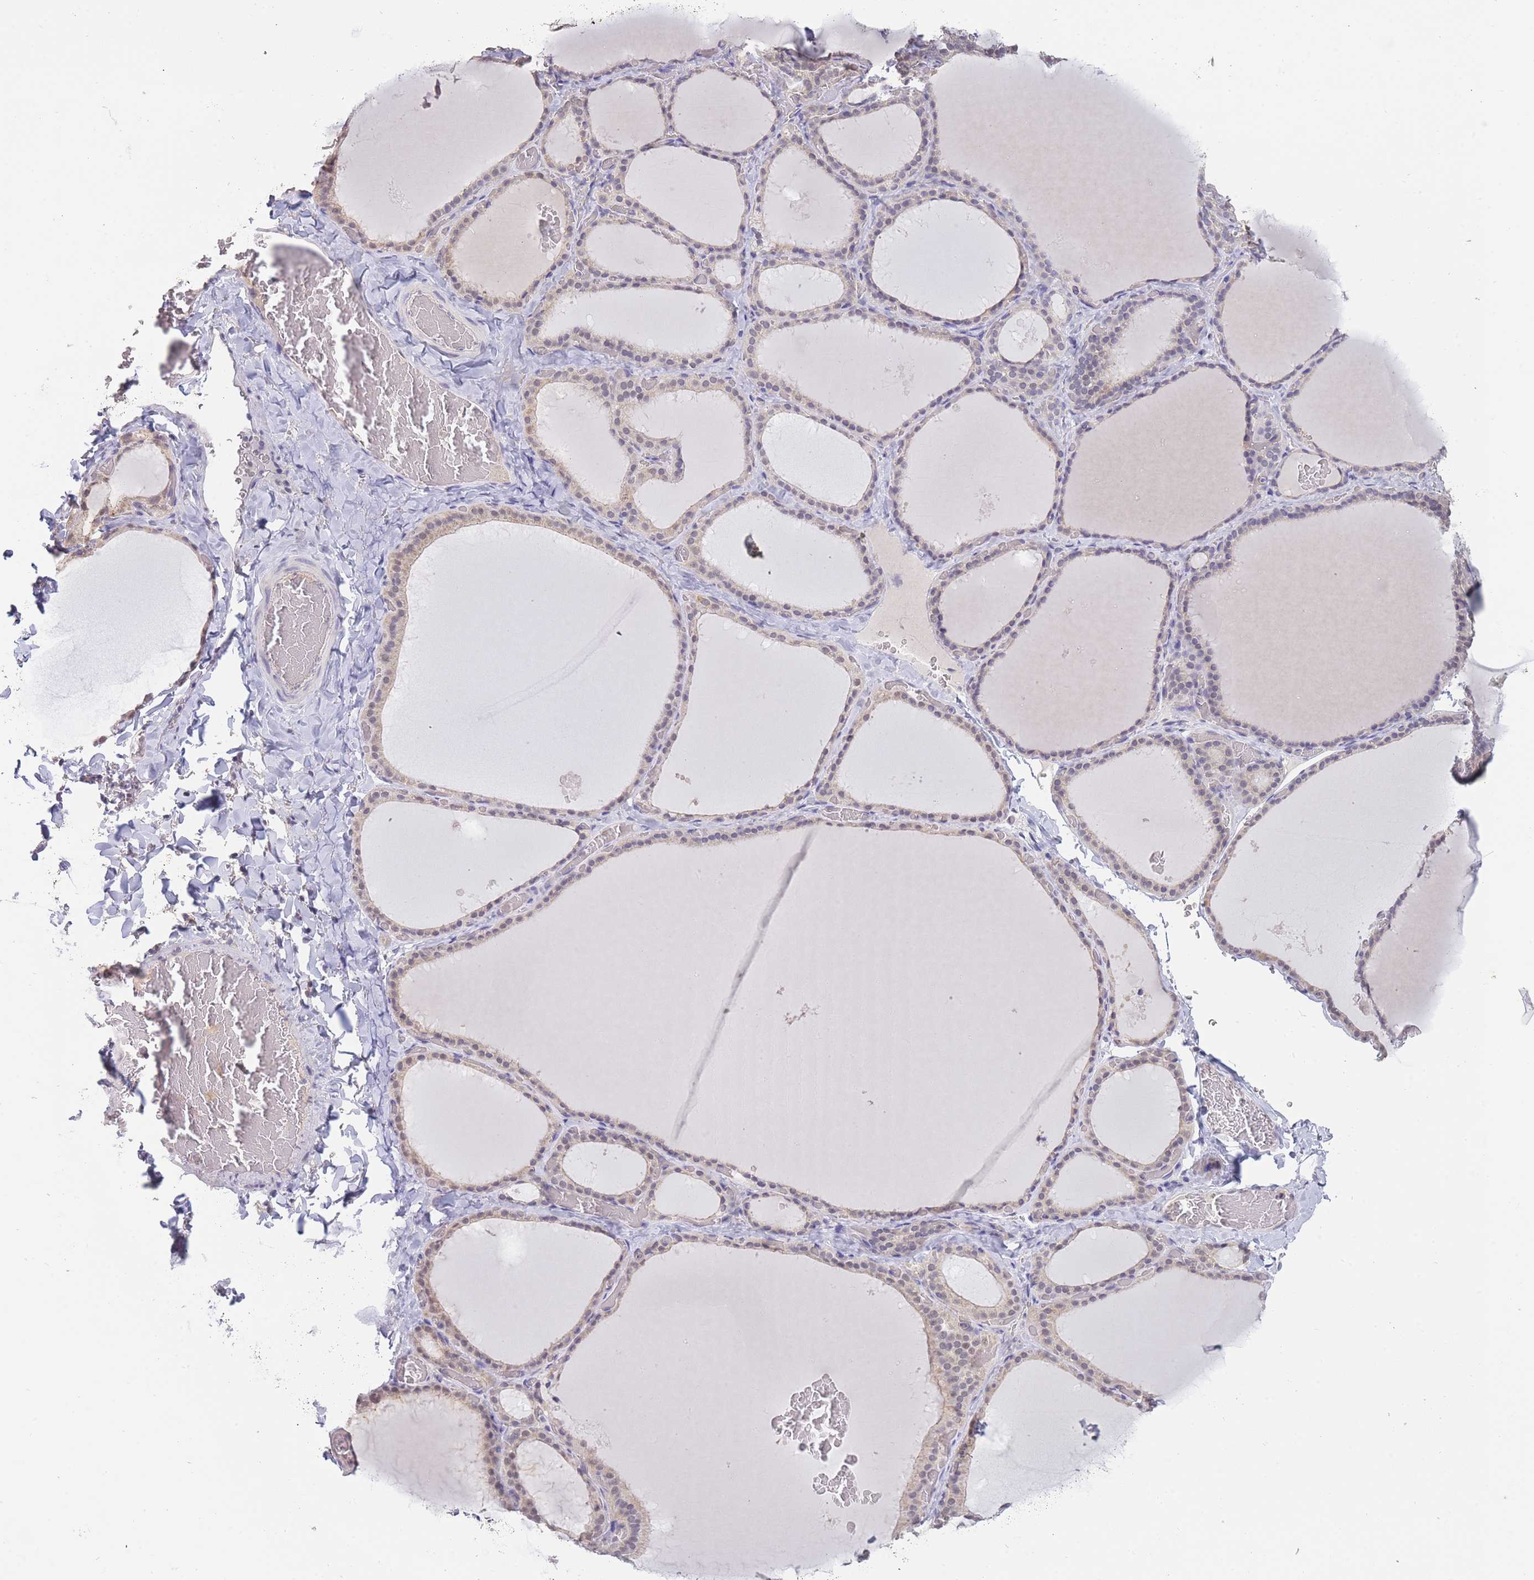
{"staining": {"intensity": "weak", "quantity": "<25%", "location": "nuclear"}, "tissue": "thyroid gland", "cell_type": "Glandular cells", "image_type": "normal", "snomed": [{"axis": "morphology", "description": "Normal tissue, NOS"}, {"axis": "topography", "description": "Thyroid gland"}], "caption": "Protein analysis of normal thyroid gland reveals no significant positivity in glandular cells. (DAB immunohistochemistry (IHC), high magnification).", "gene": "GOLGA6L1", "patient": {"sex": "female", "age": 39}}